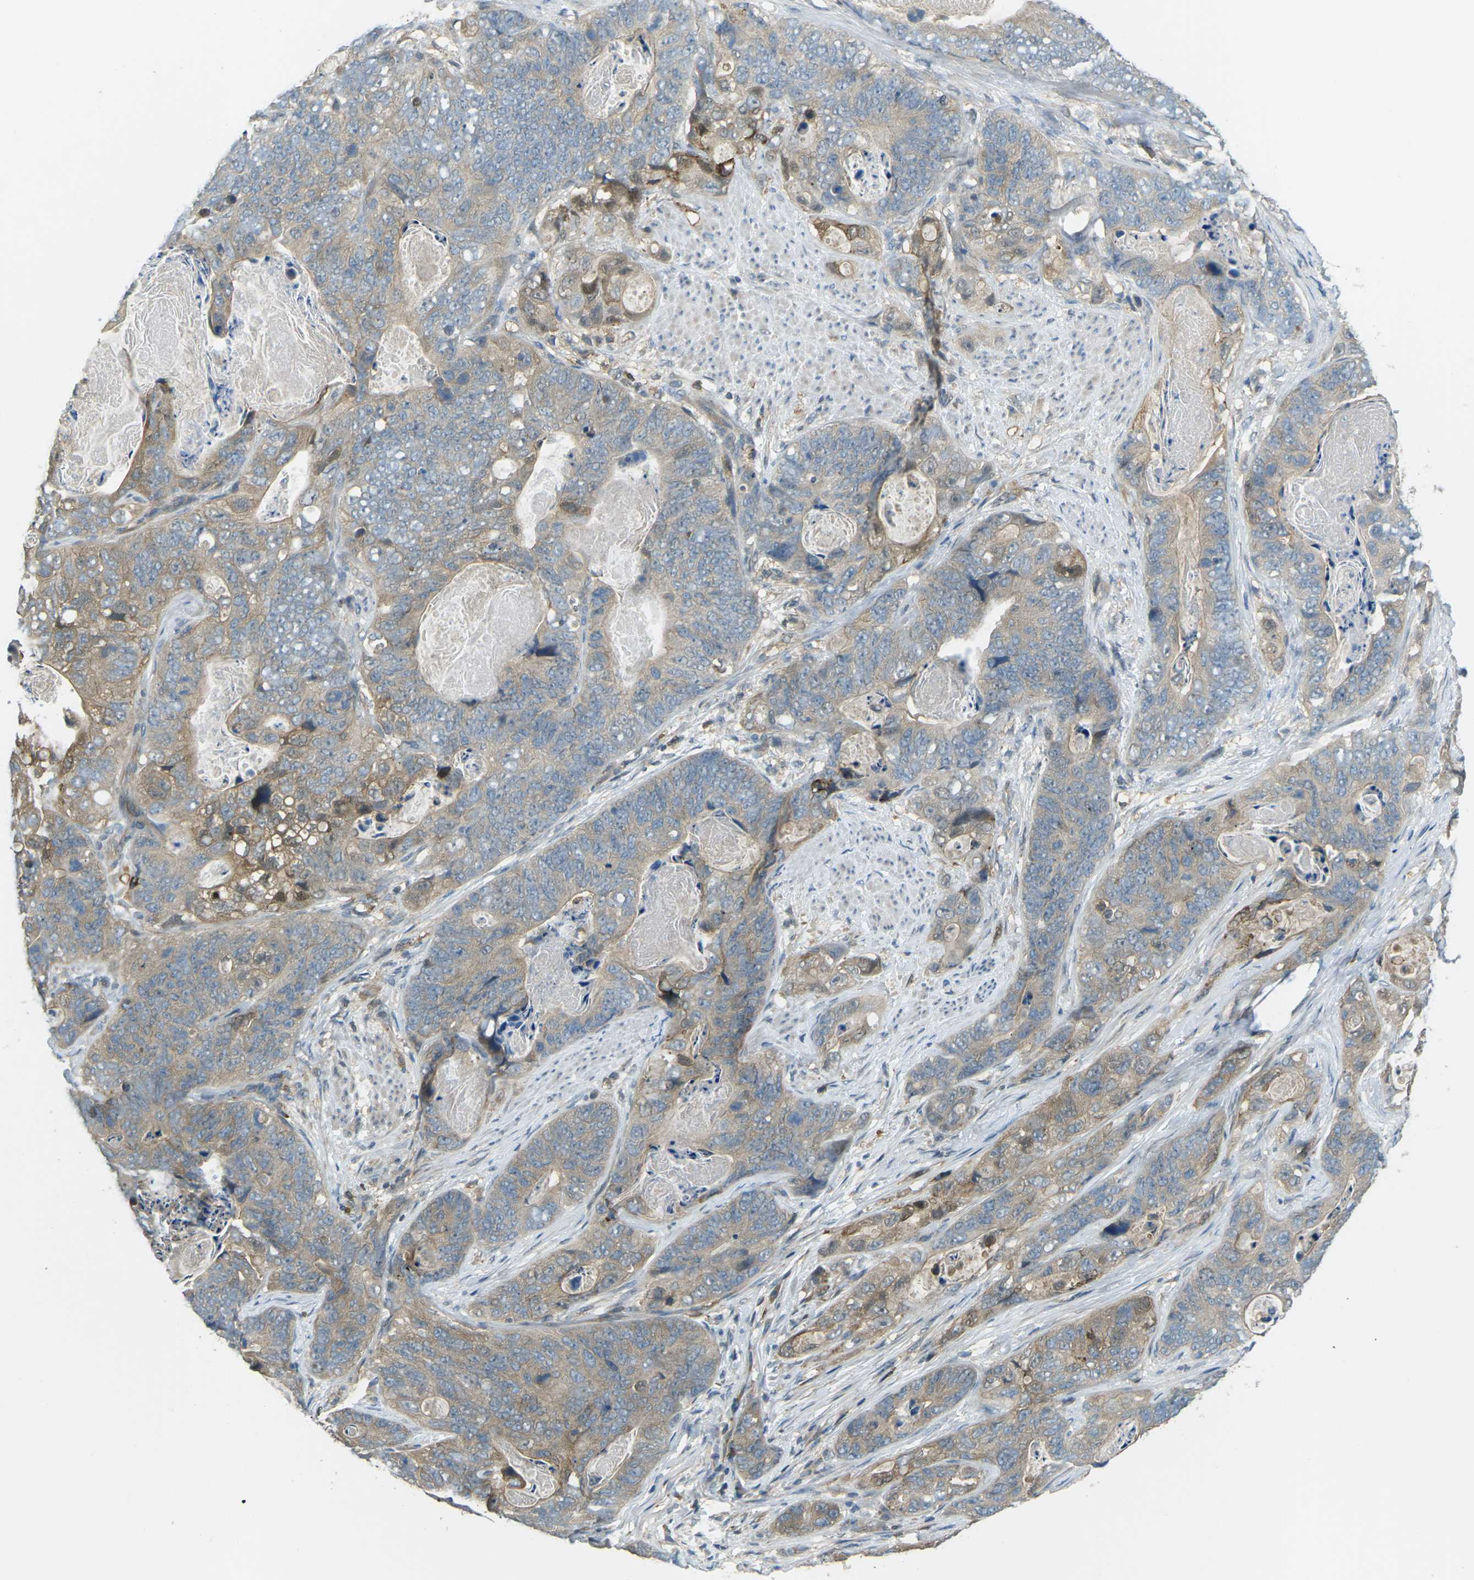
{"staining": {"intensity": "weak", "quantity": ">75%", "location": "cytoplasmic/membranous"}, "tissue": "stomach cancer", "cell_type": "Tumor cells", "image_type": "cancer", "snomed": [{"axis": "morphology", "description": "Adenocarcinoma, NOS"}, {"axis": "topography", "description": "Stomach"}], "caption": "Approximately >75% of tumor cells in stomach adenocarcinoma show weak cytoplasmic/membranous protein positivity as visualized by brown immunohistochemical staining.", "gene": "PIEZO2", "patient": {"sex": "female", "age": 89}}